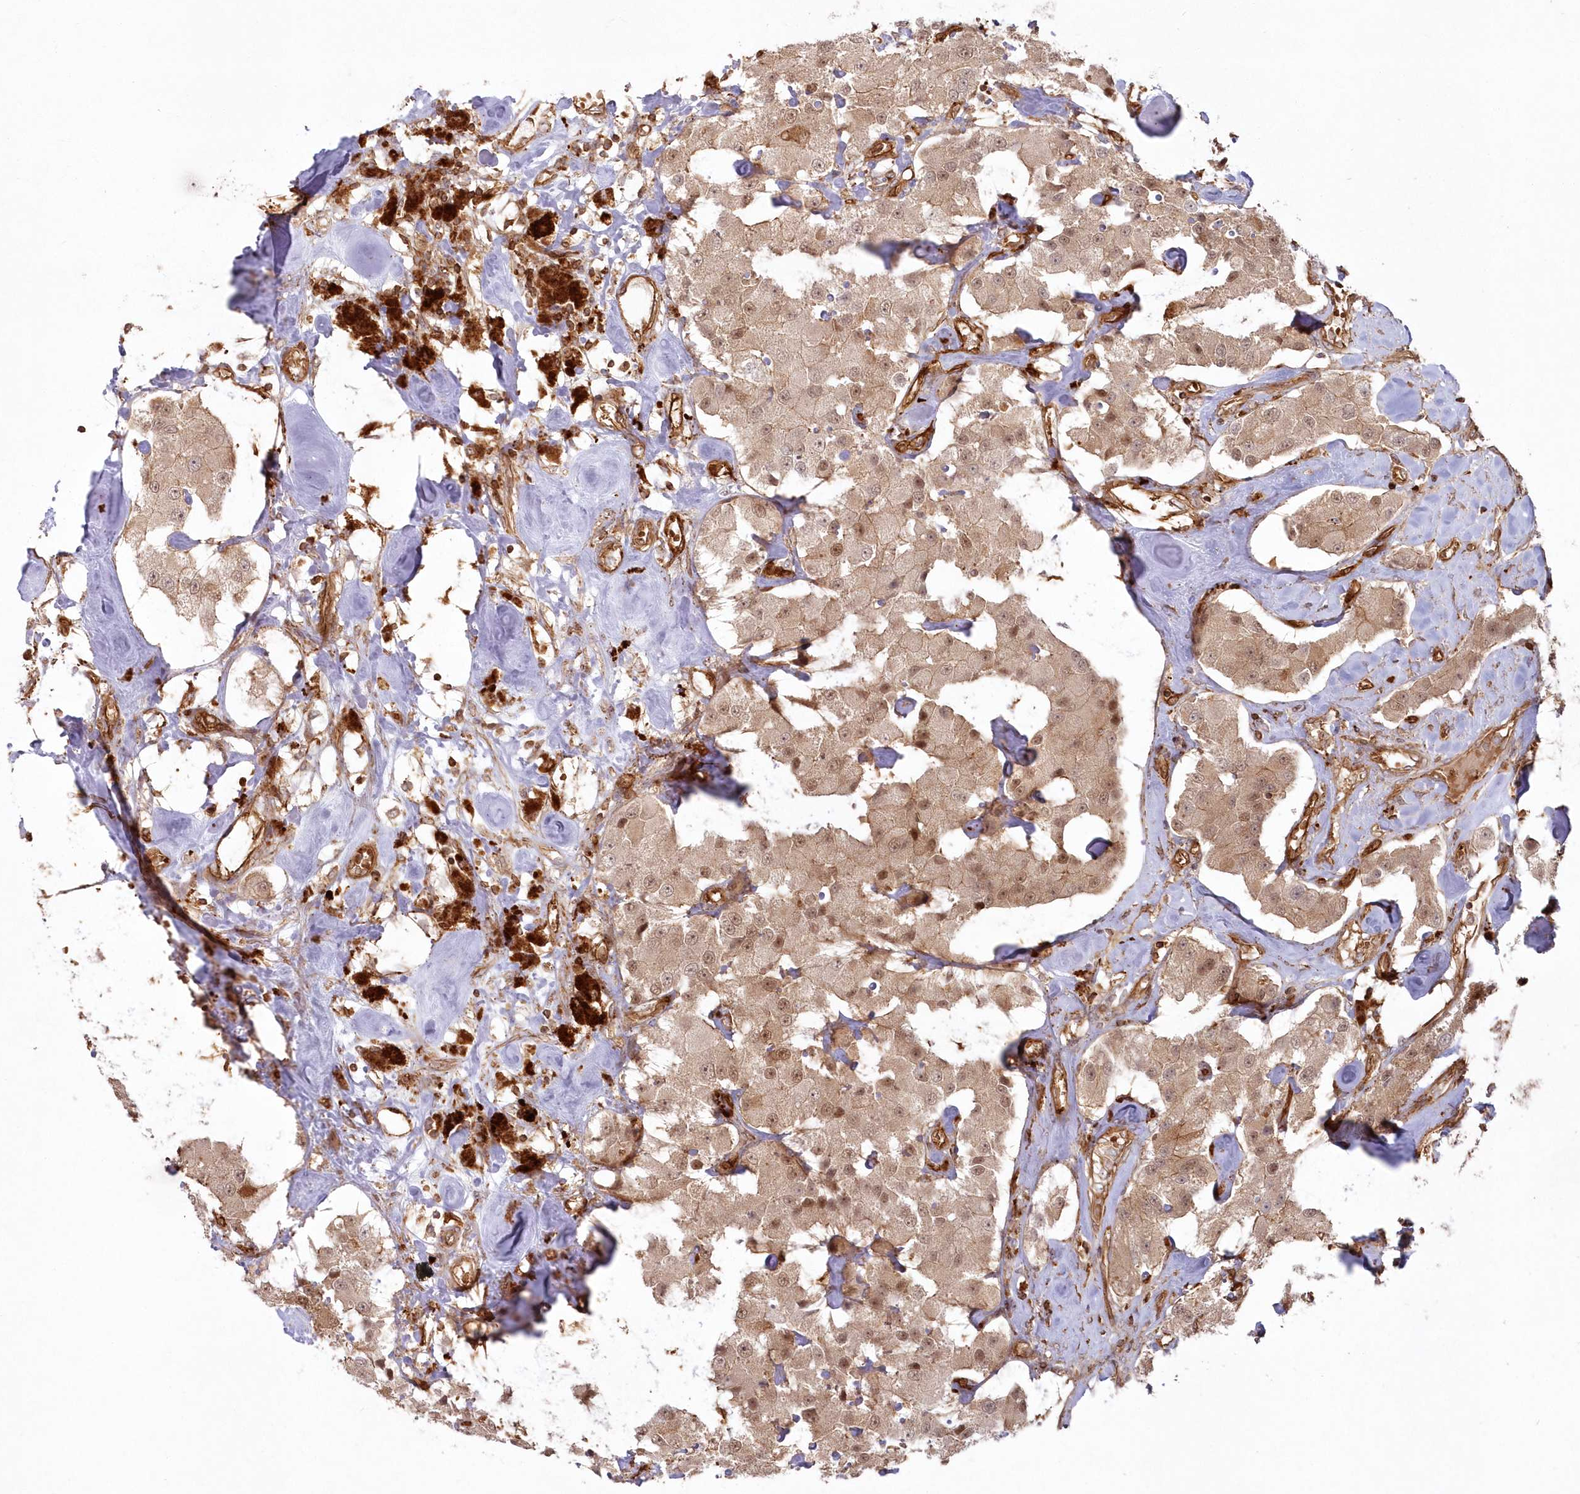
{"staining": {"intensity": "moderate", "quantity": ">75%", "location": "cytoplasmic/membranous,nuclear"}, "tissue": "carcinoid", "cell_type": "Tumor cells", "image_type": "cancer", "snomed": [{"axis": "morphology", "description": "Carcinoid, malignant, NOS"}, {"axis": "topography", "description": "Pancreas"}], "caption": "Human carcinoid (malignant) stained with a protein marker shows moderate staining in tumor cells.", "gene": "RGCC", "patient": {"sex": "male", "age": 41}}